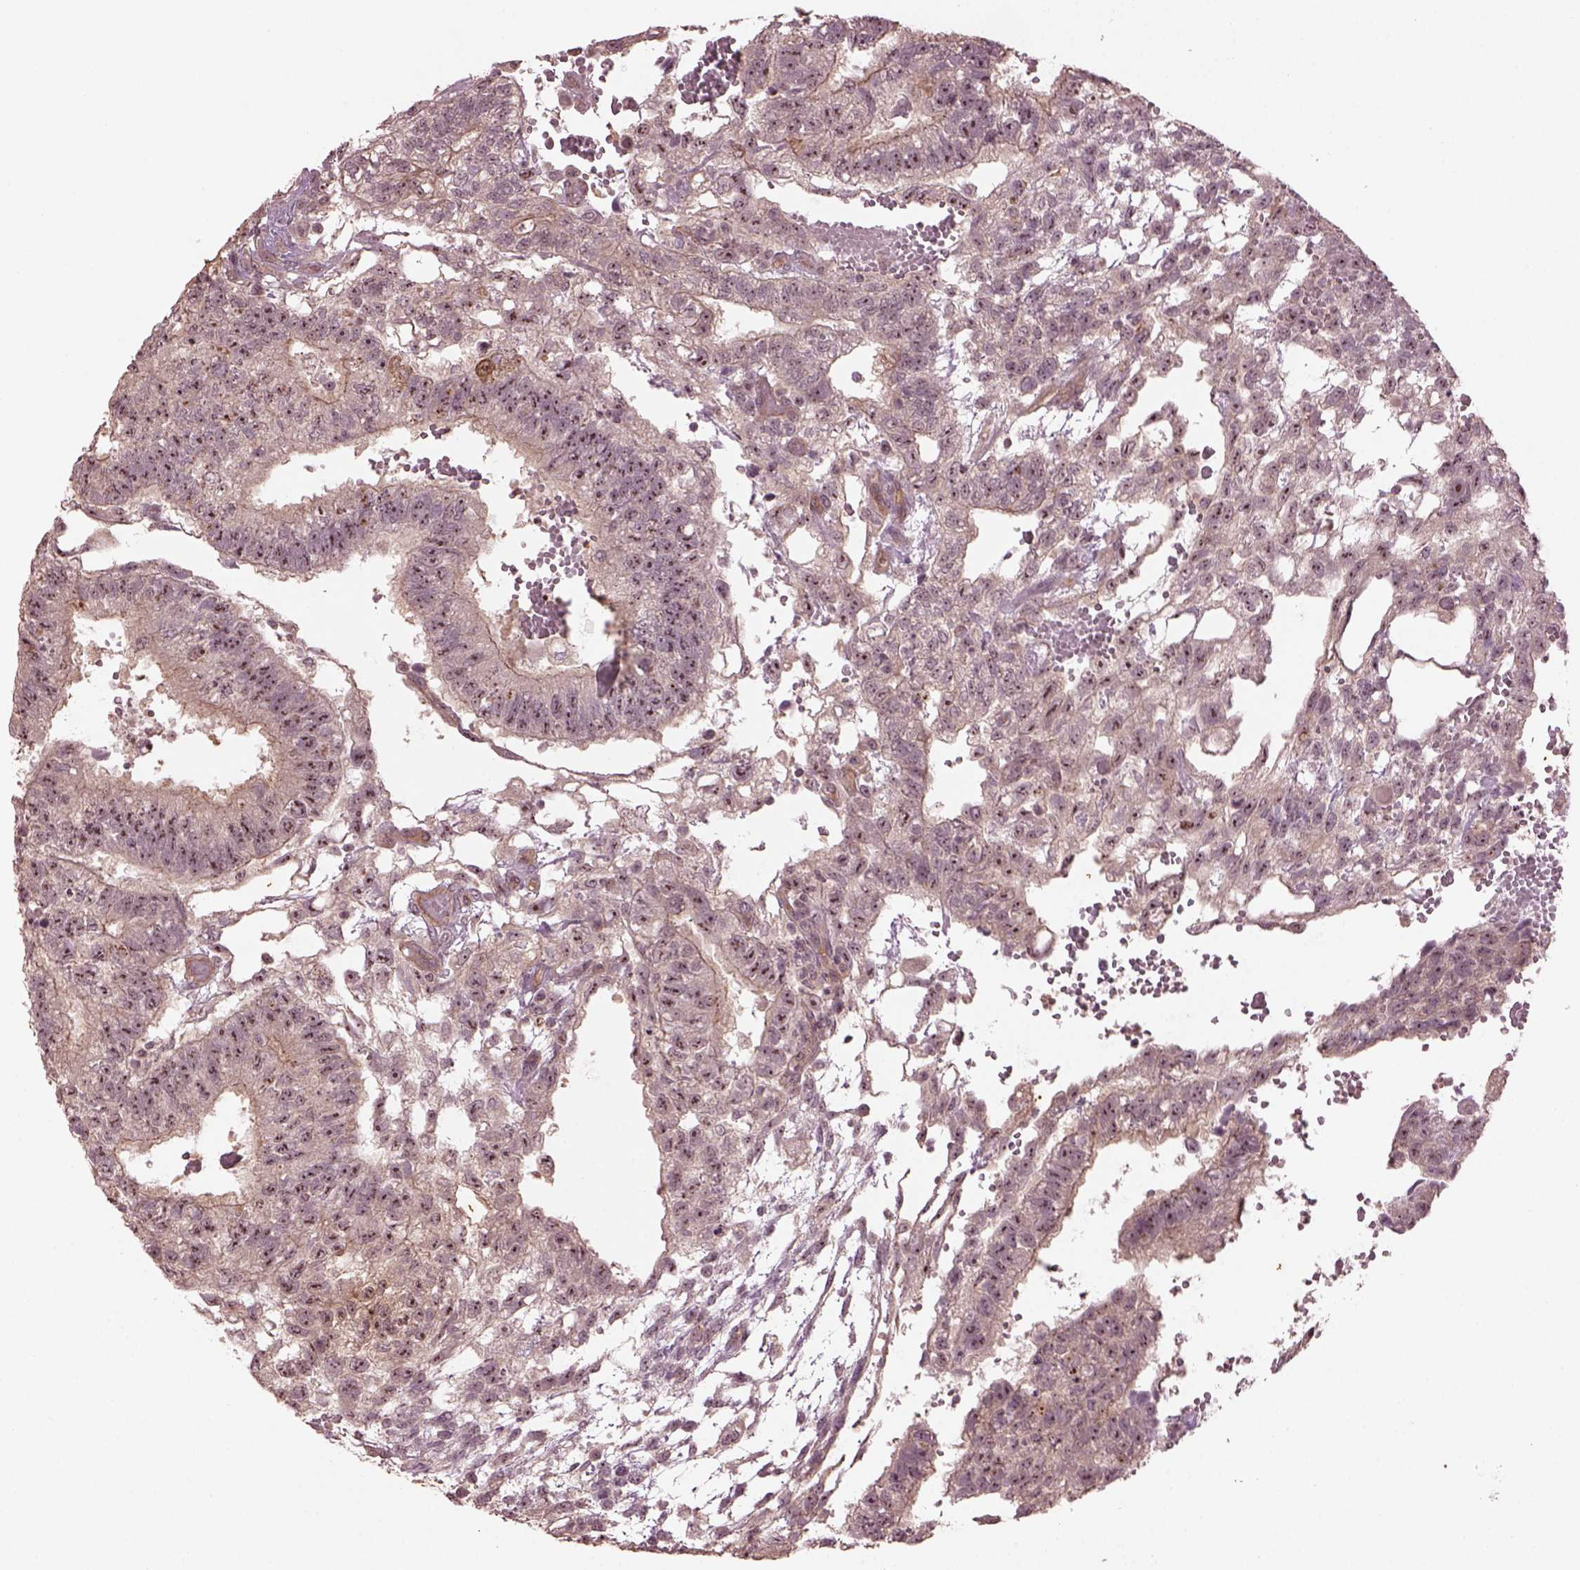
{"staining": {"intensity": "moderate", "quantity": ">75%", "location": "nuclear"}, "tissue": "testis cancer", "cell_type": "Tumor cells", "image_type": "cancer", "snomed": [{"axis": "morphology", "description": "Carcinoma, Embryonal, NOS"}, {"axis": "topography", "description": "Testis"}], "caption": "A medium amount of moderate nuclear expression is appreciated in approximately >75% of tumor cells in embryonal carcinoma (testis) tissue.", "gene": "GNRH1", "patient": {"sex": "male", "age": 32}}